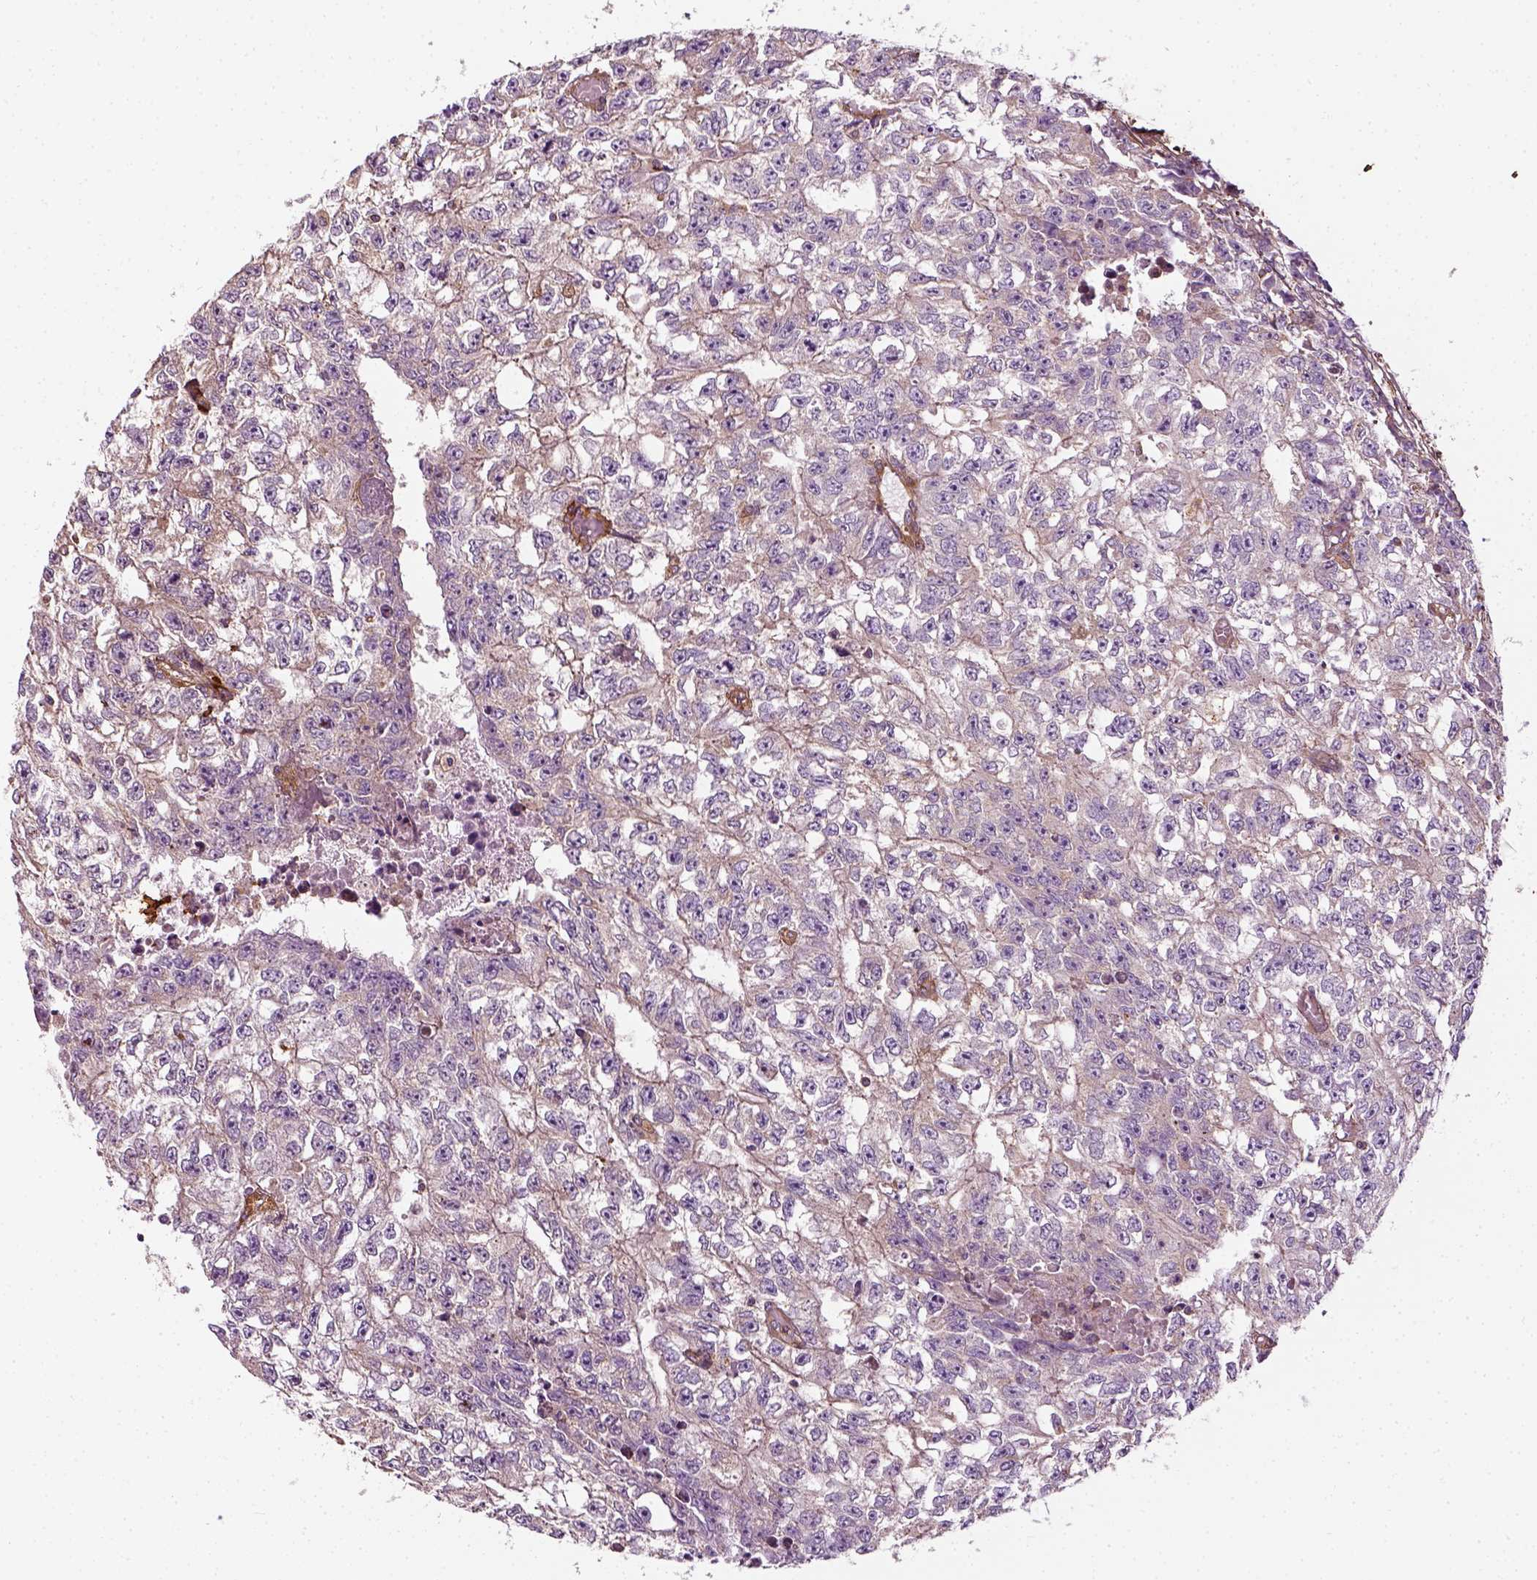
{"staining": {"intensity": "negative", "quantity": "none", "location": "none"}, "tissue": "testis cancer", "cell_type": "Tumor cells", "image_type": "cancer", "snomed": [{"axis": "morphology", "description": "Carcinoma, Embryonal, NOS"}, {"axis": "morphology", "description": "Teratoma, malignant, NOS"}, {"axis": "topography", "description": "Testis"}], "caption": "Immunohistochemical staining of human testis cancer demonstrates no significant positivity in tumor cells.", "gene": "COL6A2", "patient": {"sex": "male", "age": 24}}